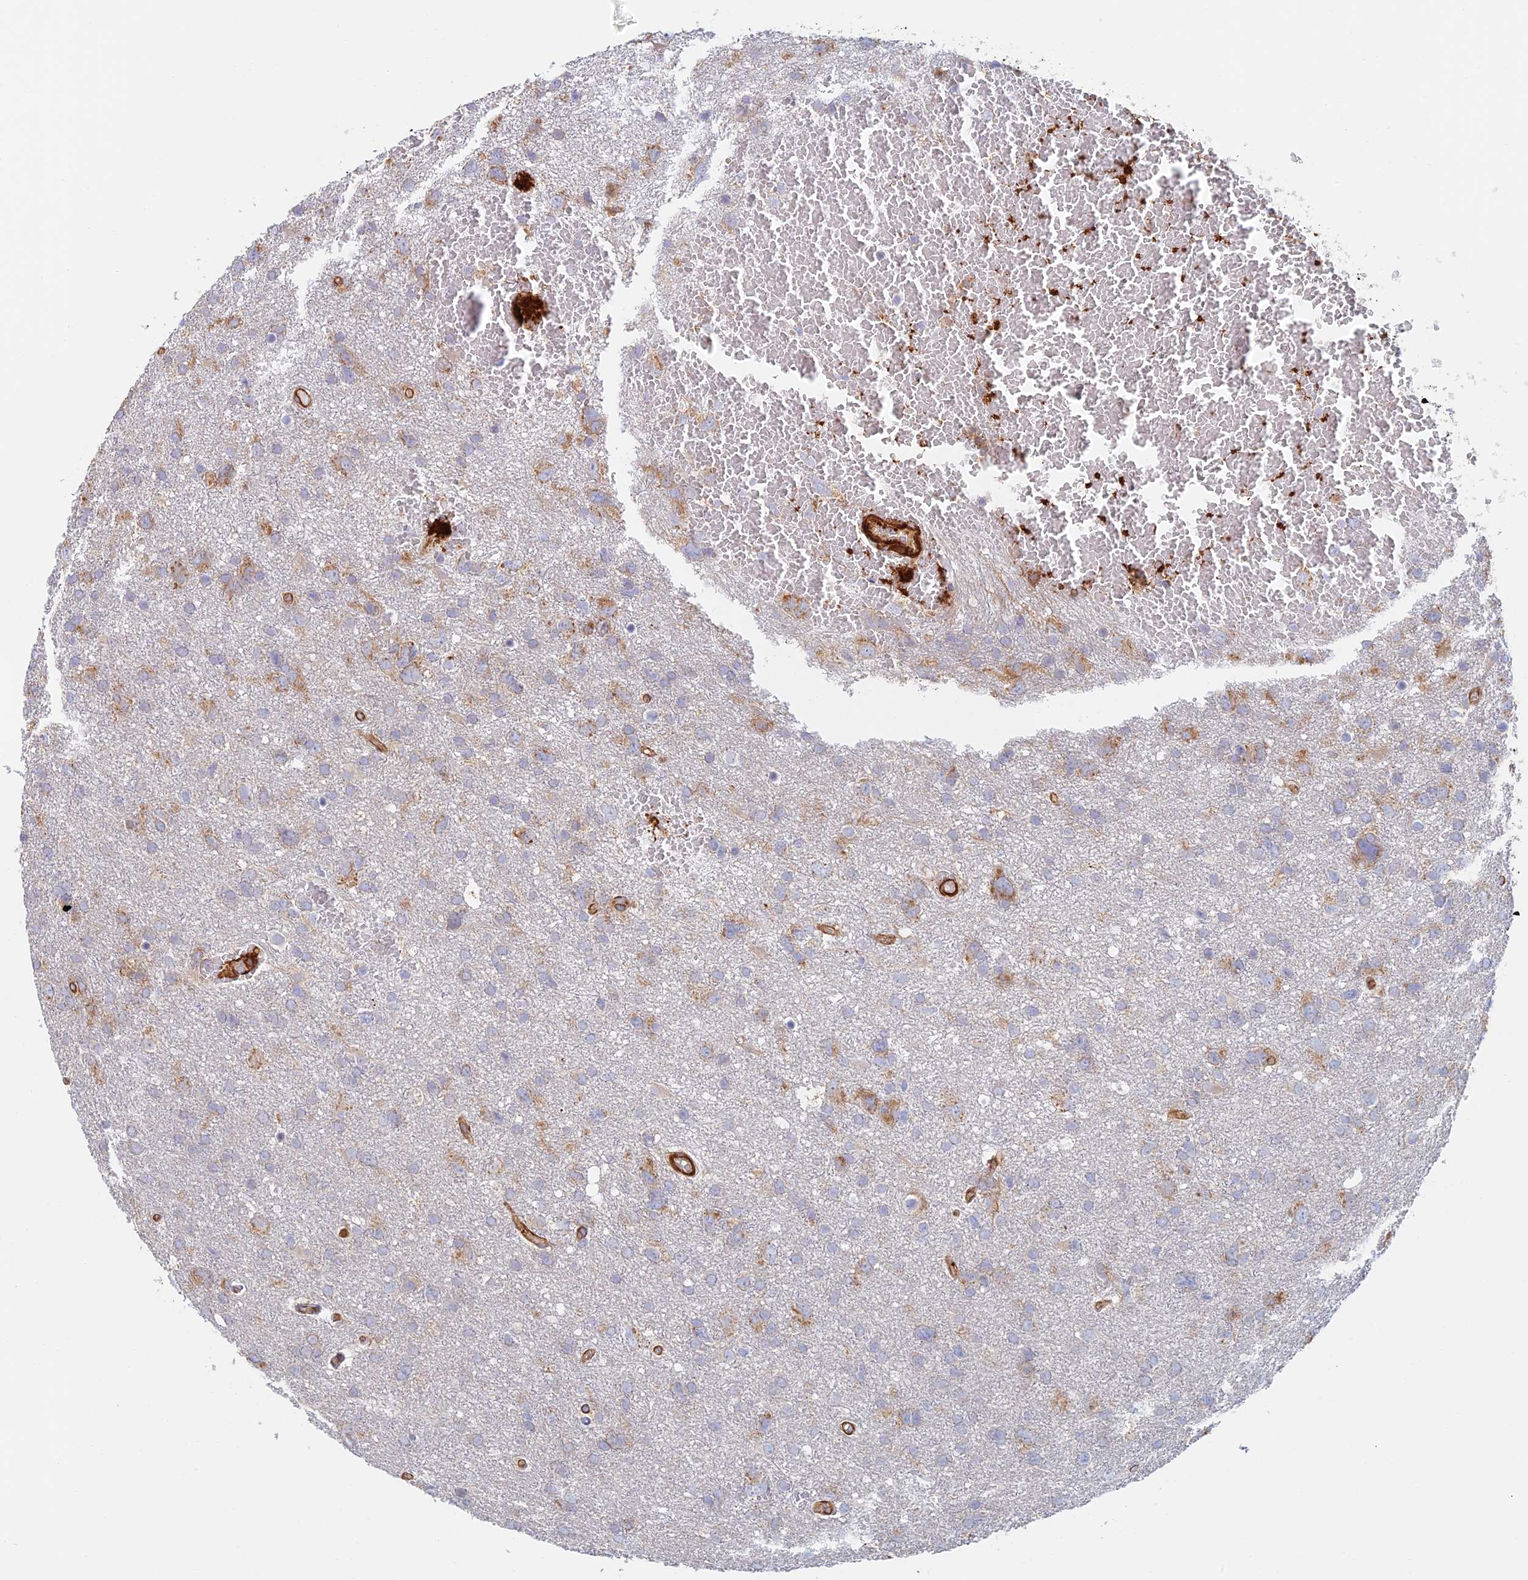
{"staining": {"intensity": "weak", "quantity": "25%-75%", "location": "cytoplasmic/membranous"}, "tissue": "glioma", "cell_type": "Tumor cells", "image_type": "cancer", "snomed": [{"axis": "morphology", "description": "Glioma, malignant, High grade"}, {"axis": "topography", "description": "Brain"}], "caption": "There is low levels of weak cytoplasmic/membranous positivity in tumor cells of malignant high-grade glioma, as demonstrated by immunohistochemical staining (brown color).", "gene": "PAK4", "patient": {"sex": "male", "age": 61}}